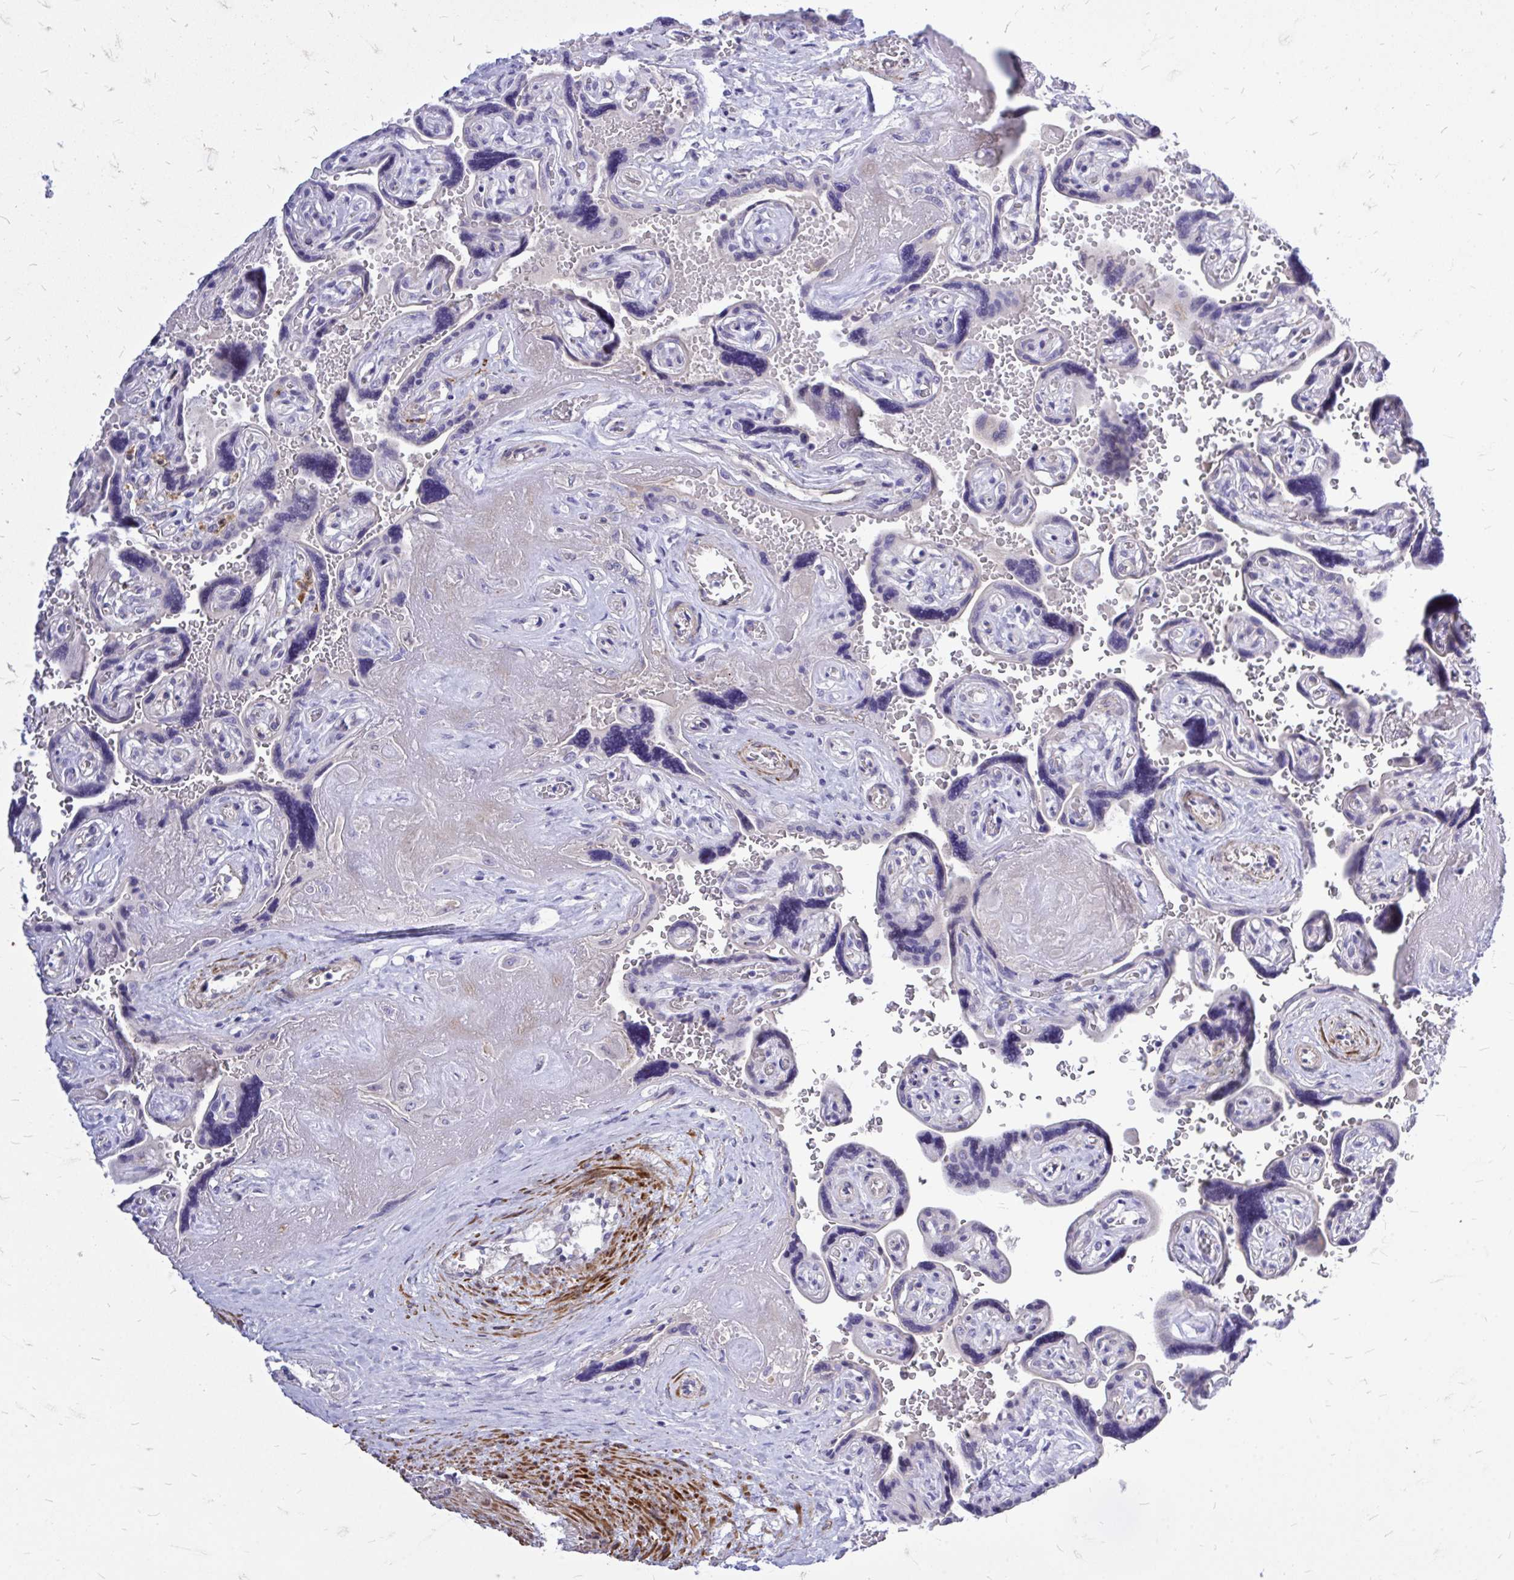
{"staining": {"intensity": "negative", "quantity": "none", "location": "none"}, "tissue": "placenta", "cell_type": "Decidual cells", "image_type": "normal", "snomed": [{"axis": "morphology", "description": "Normal tissue, NOS"}, {"axis": "topography", "description": "Placenta"}], "caption": "Normal placenta was stained to show a protein in brown. There is no significant staining in decidual cells.", "gene": "ZBTB25", "patient": {"sex": "female", "age": 32}}